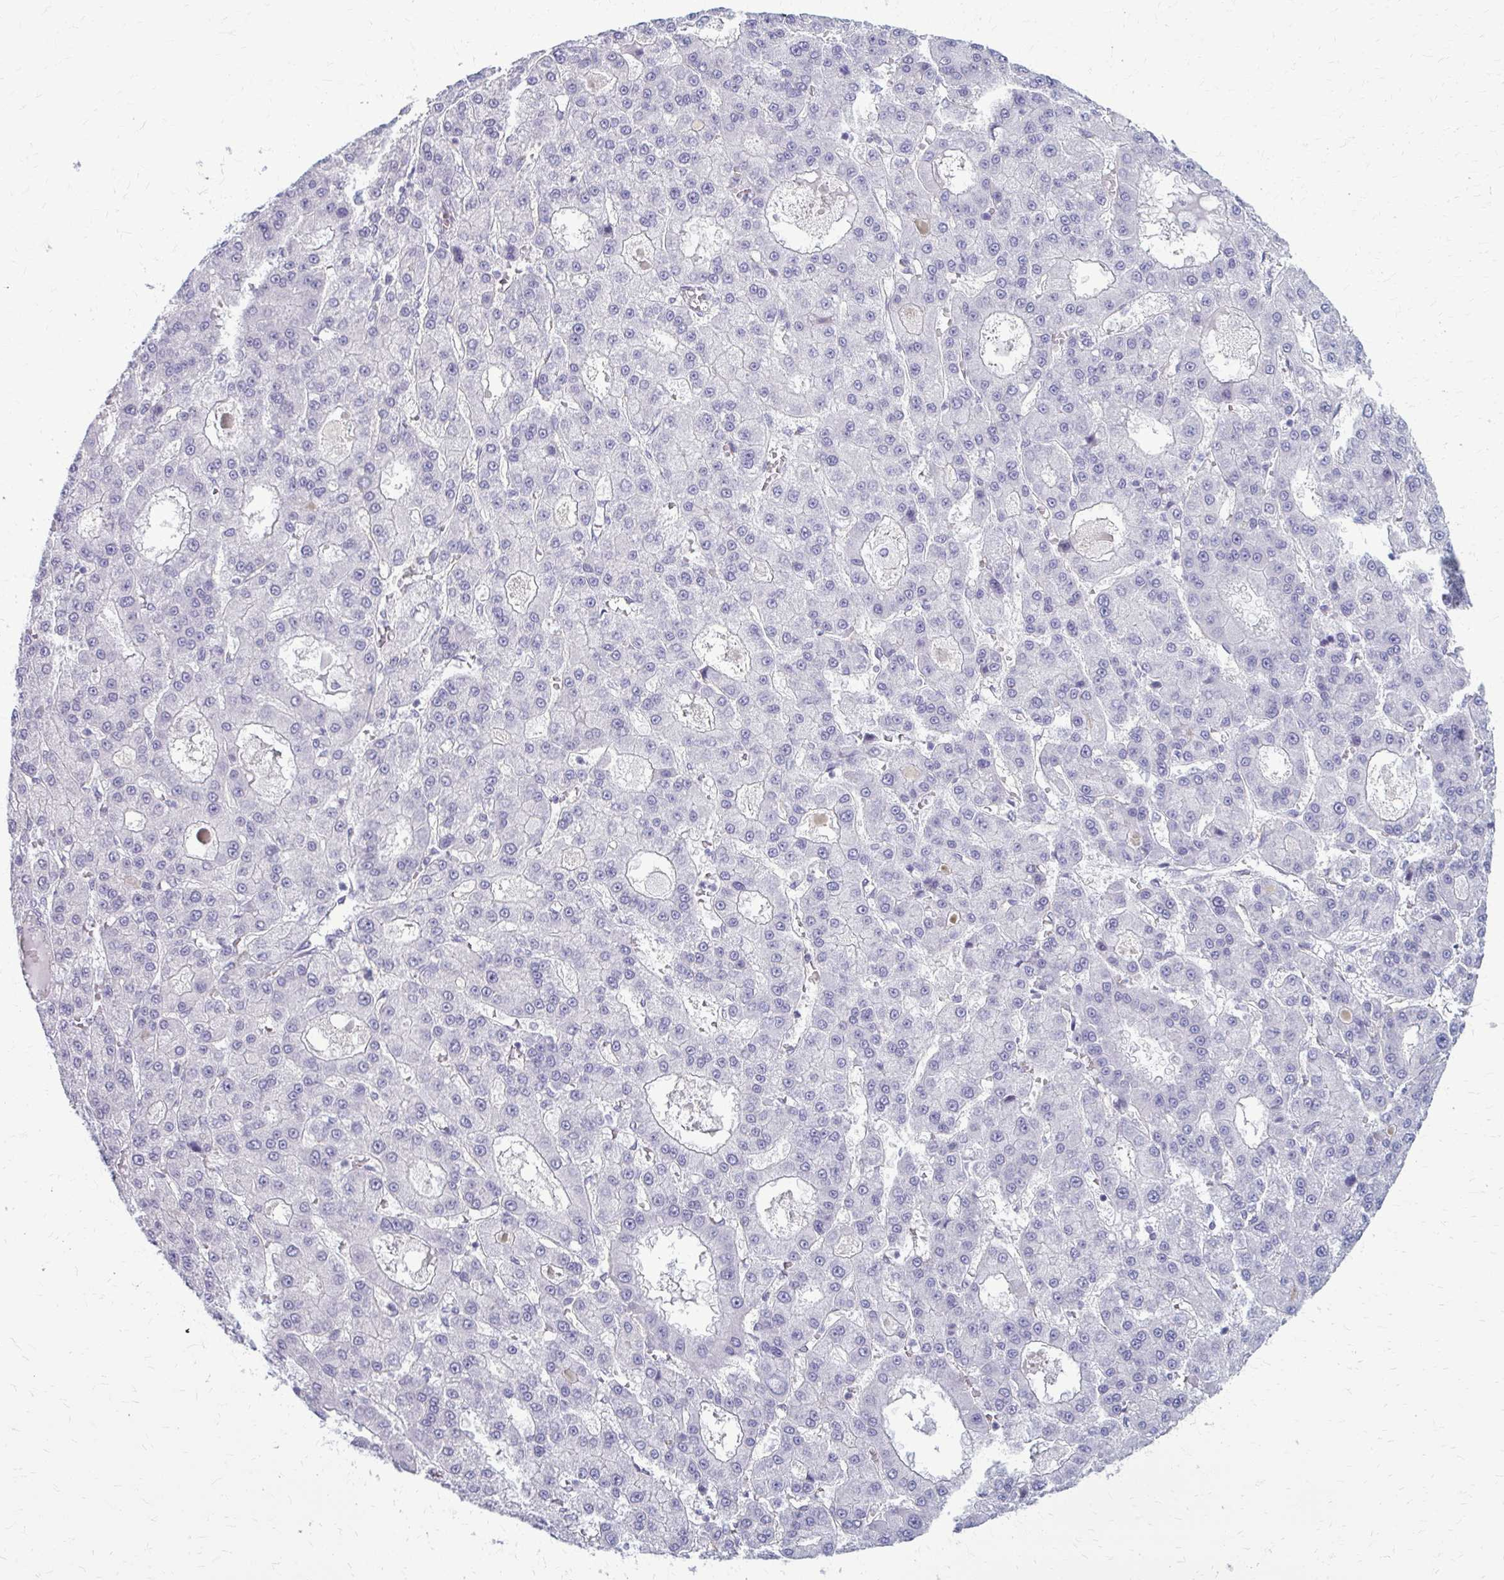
{"staining": {"intensity": "negative", "quantity": "none", "location": "none"}, "tissue": "liver cancer", "cell_type": "Tumor cells", "image_type": "cancer", "snomed": [{"axis": "morphology", "description": "Carcinoma, Hepatocellular, NOS"}, {"axis": "topography", "description": "Liver"}], "caption": "Tumor cells show no significant protein expression in liver cancer (hepatocellular carcinoma).", "gene": "CASQ2", "patient": {"sex": "male", "age": 70}}